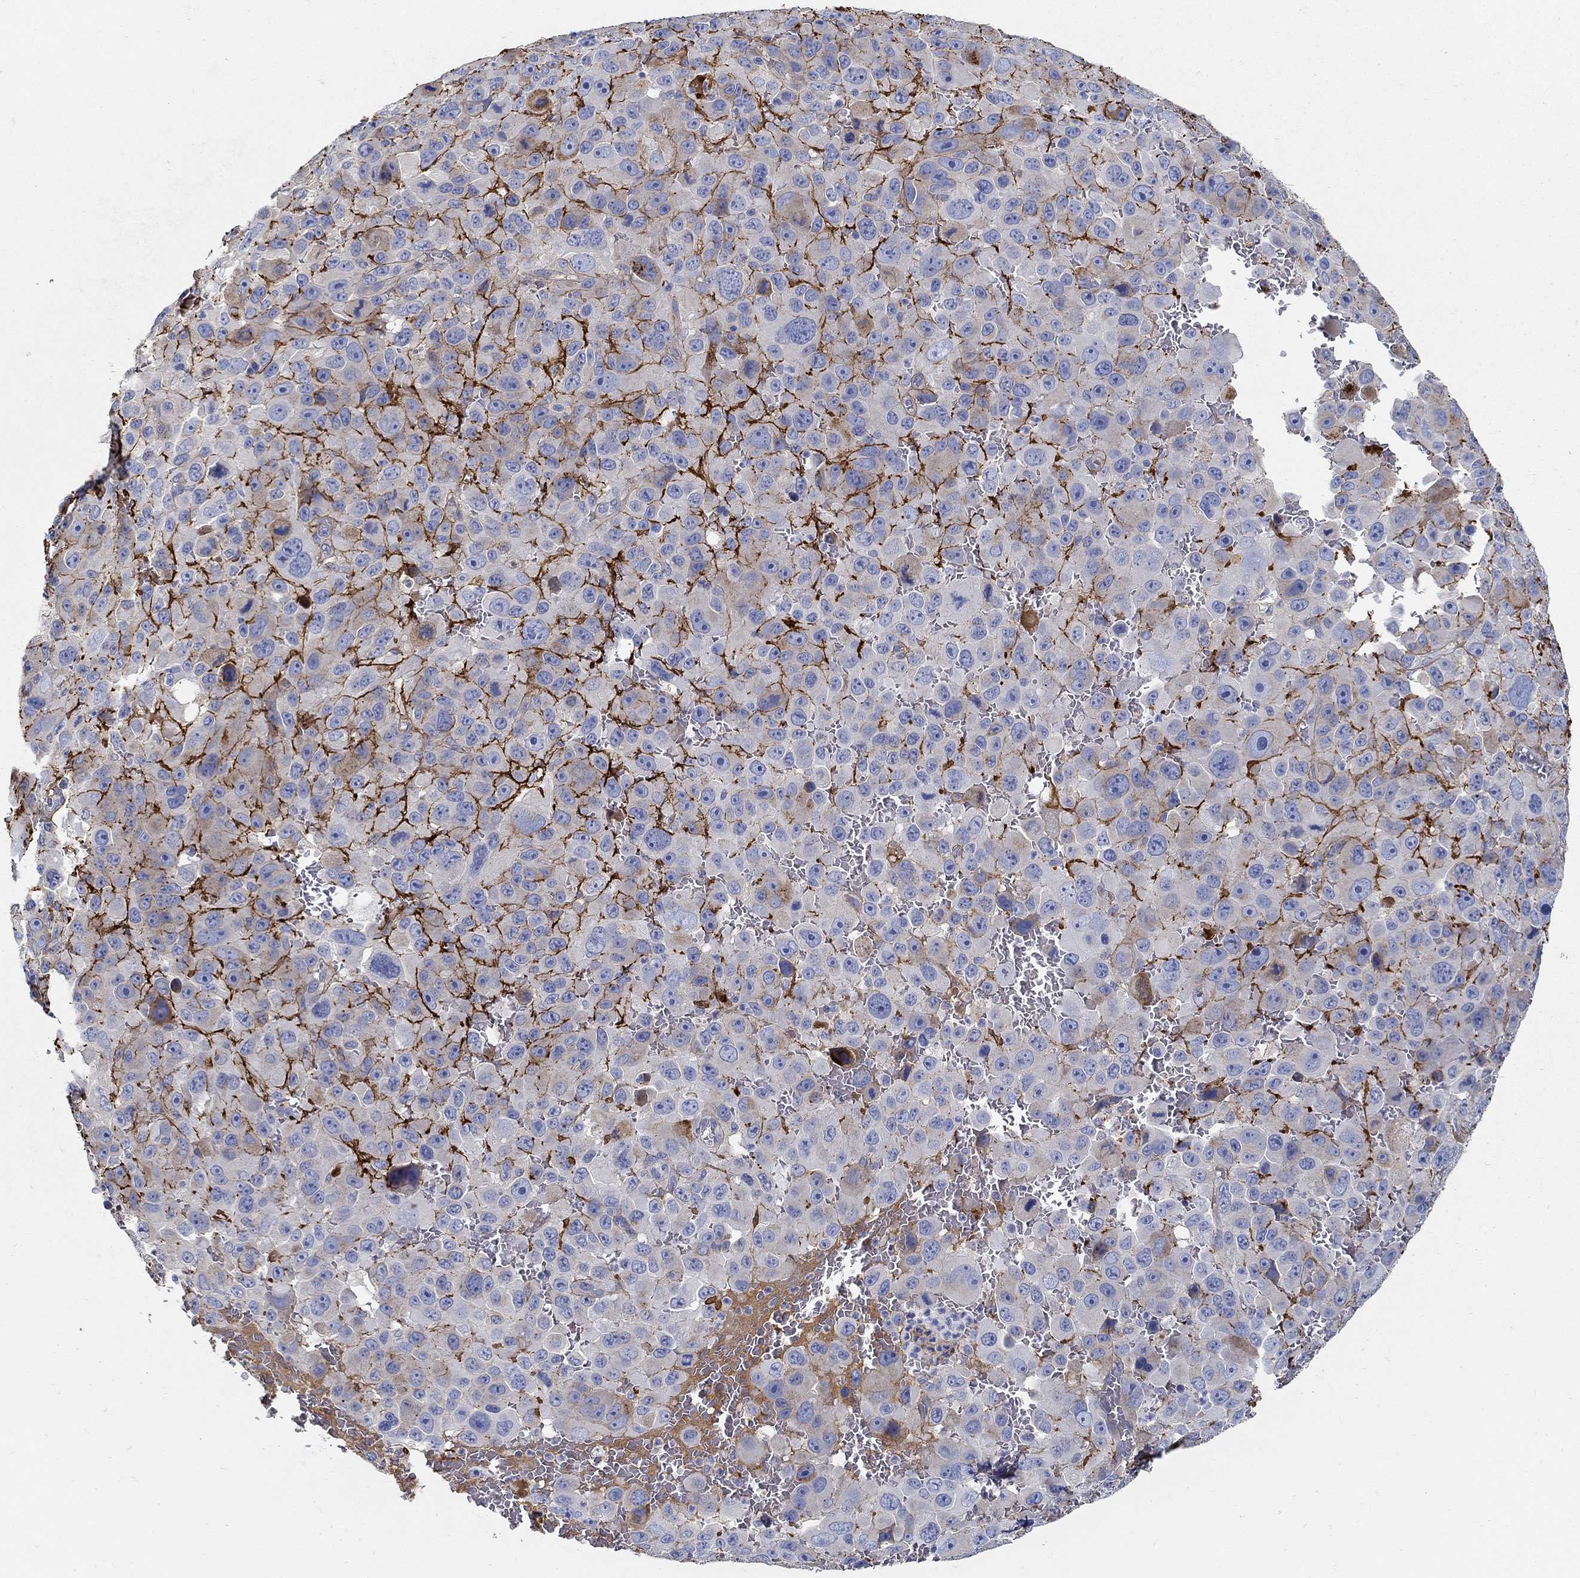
{"staining": {"intensity": "negative", "quantity": "none", "location": "none"}, "tissue": "melanoma", "cell_type": "Tumor cells", "image_type": "cancer", "snomed": [{"axis": "morphology", "description": "Malignant melanoma, NOS"}, {"axis": "topography", "description": "Skin"}], "caption": "DAB immunohistochemical staining of melanoma exhibits no significant staining in tumor cells.", "gene": "TGFBI", "patient": {"sex": "female", "age": 91}}